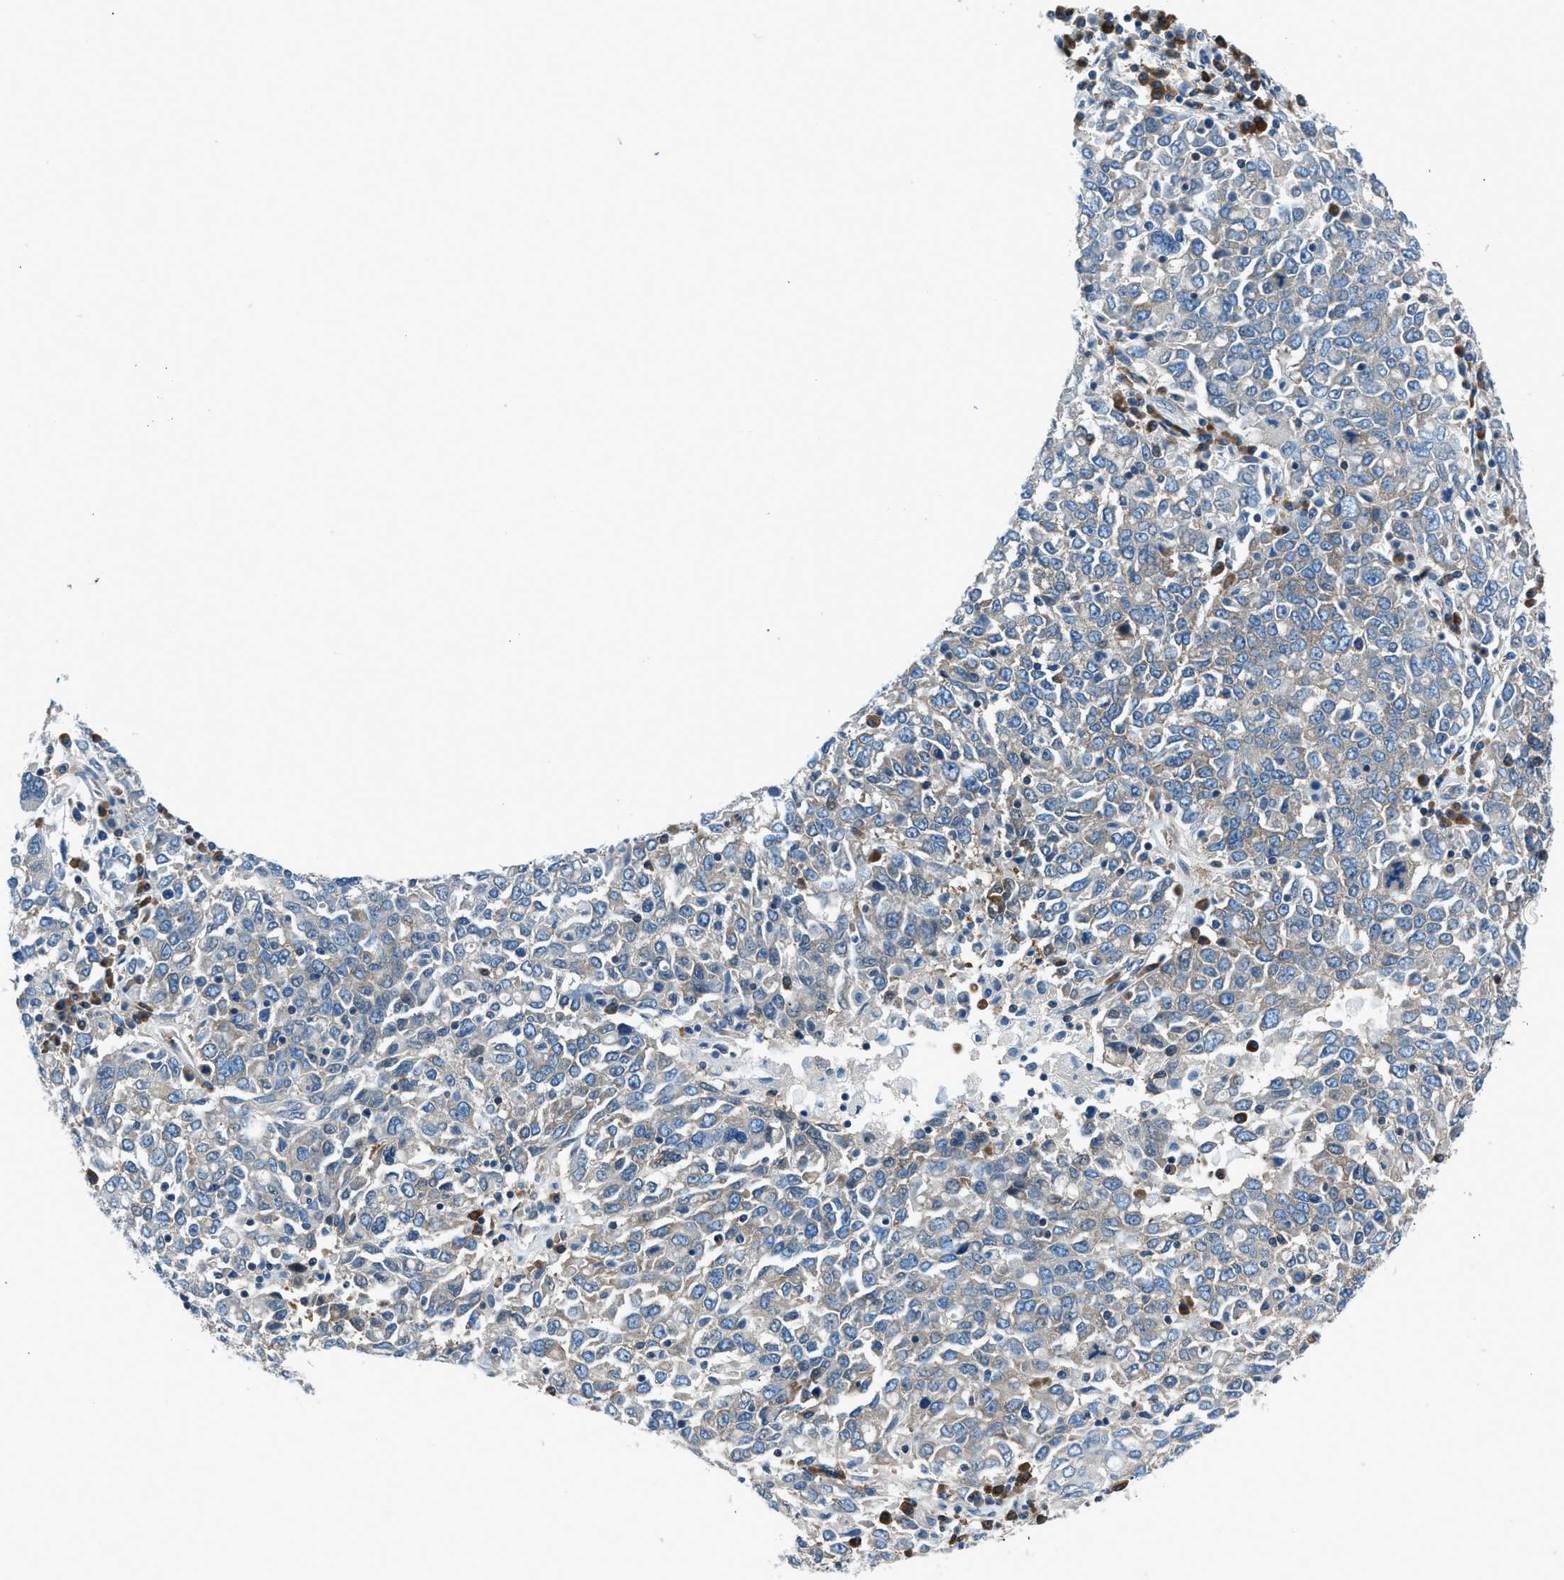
{"staining": {"intensity": "weak", "quantity": "<25%", "location": "cytoplasmic/membranous"}, "tissue": "ovarian cancer", "cell_type": "Tumor cells", "image_type": "cancer", "snomed": [{"axis": "morphology", "description": "Carcinoma, endometroid"}, {"axis": "topography", "description": "Ovary"}], "caption": "An immunohistochemistry (IHC) photomicrograph of ovarian endometroid carcinoma is shown. There is no staining in tumor cells of ovarian endometroid carcinoma. Brightfield microscopy of immunohistochemistry (IHC) stained with DAB (3,3'-diaminobenzidine) (brown) and hematoxylin (blue), captured at high magnification.", "gene": "SARS1", "patient": {"sex": "female", "age": 62}}